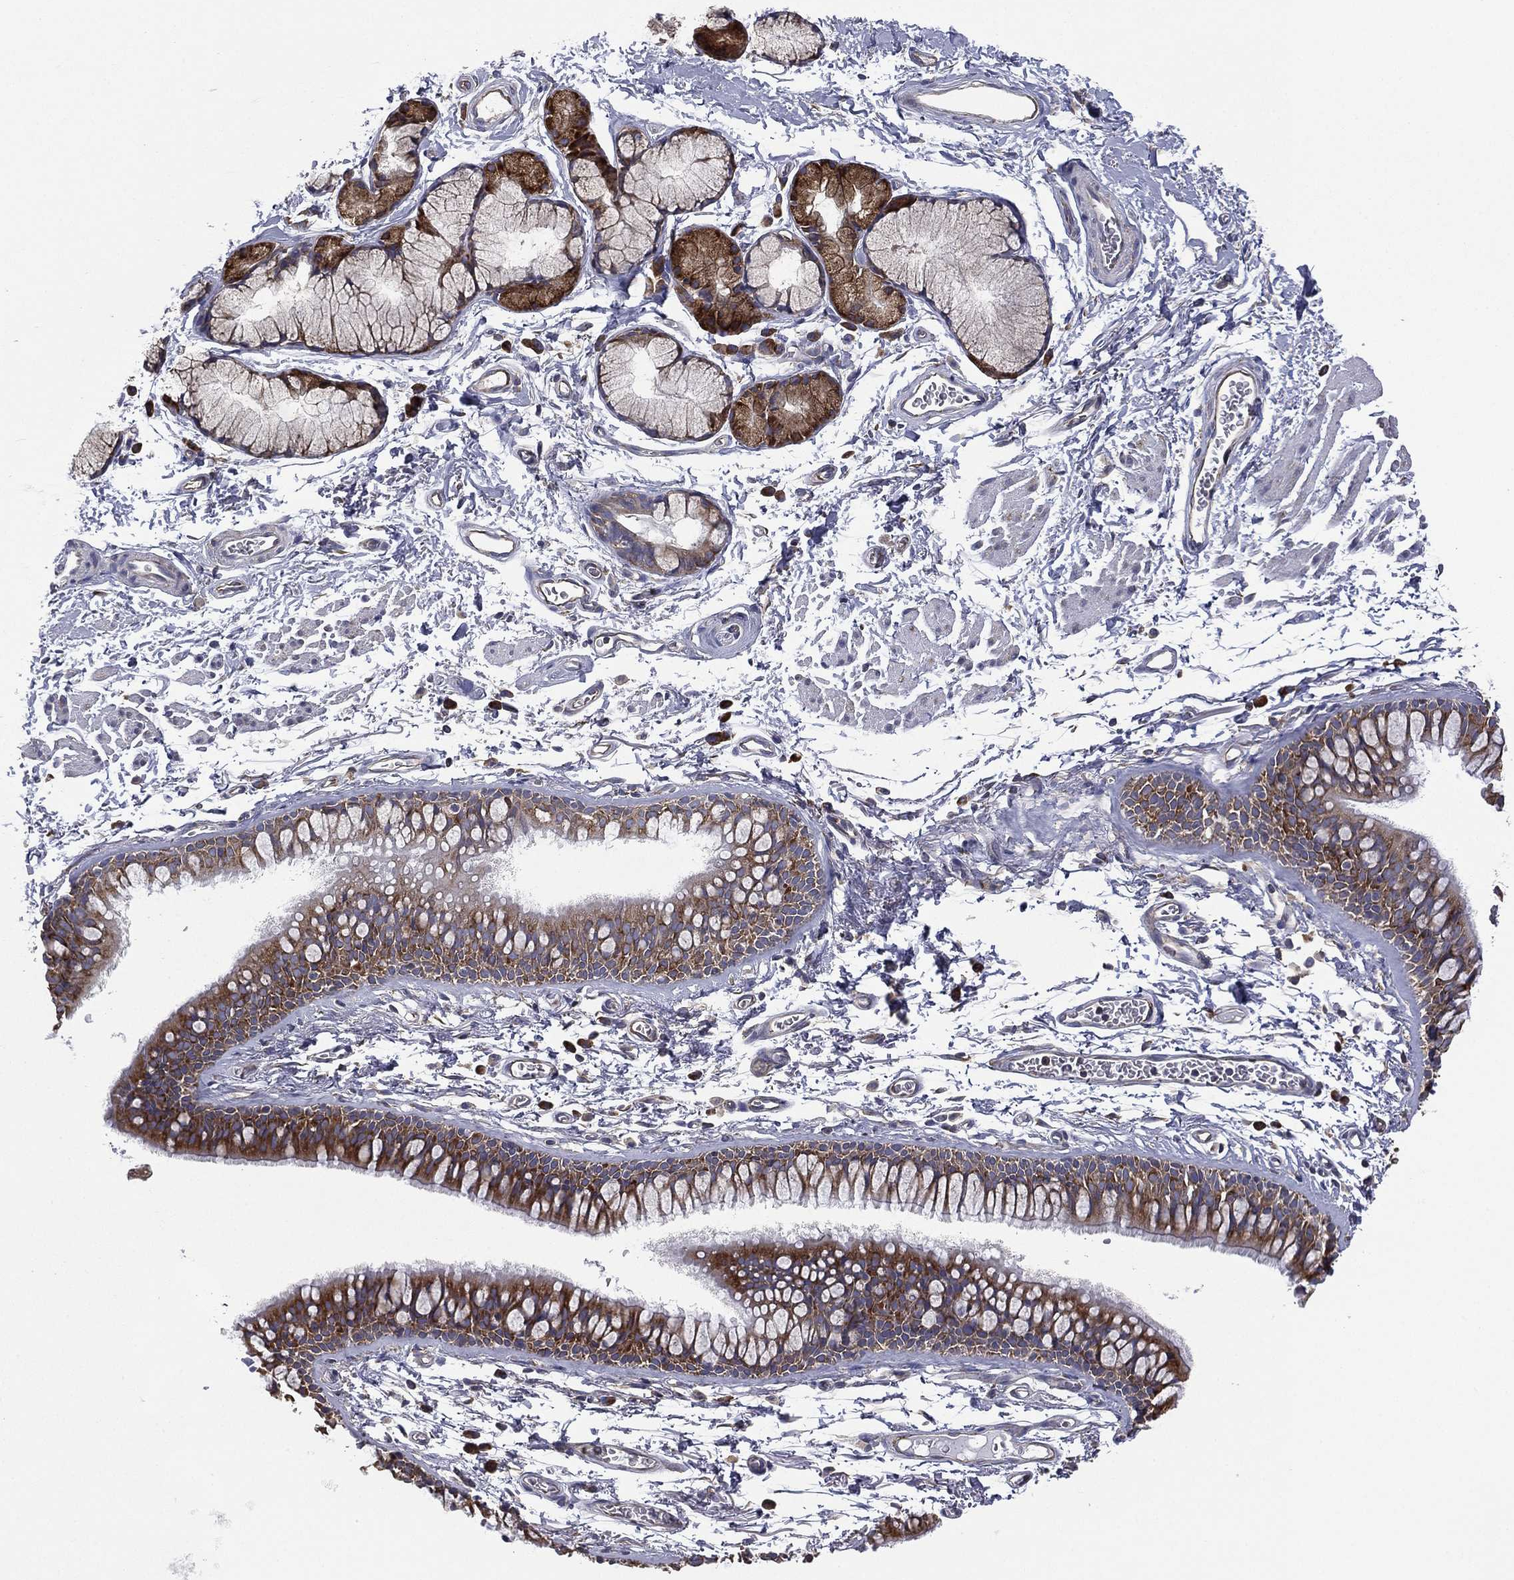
{"staining": {"intensity": "strong", "quantity": "<25%", "location": "cytoplasmic/membranous,nuclear"}, "tissue": "soft tissue", "cell_type": "Chondrocytes", "image_type": "normal", "snomed": [{"axis": "morphology", "description": "Normal tissue, NOS"}, {"axis": "topography", "description": "Cartilage tissue"}, {"axis": "topography", "description": "Bronchus"}], "caption": "This photomicrograph reveals IHC staining of unremarkable human soft tissue, with medium strong cytoplasmic/membranous,nuclear positivity in approximately <25% of chondrocytes.", "gene": "FARSA", "patient": {"sex": "female", "age": 79}}